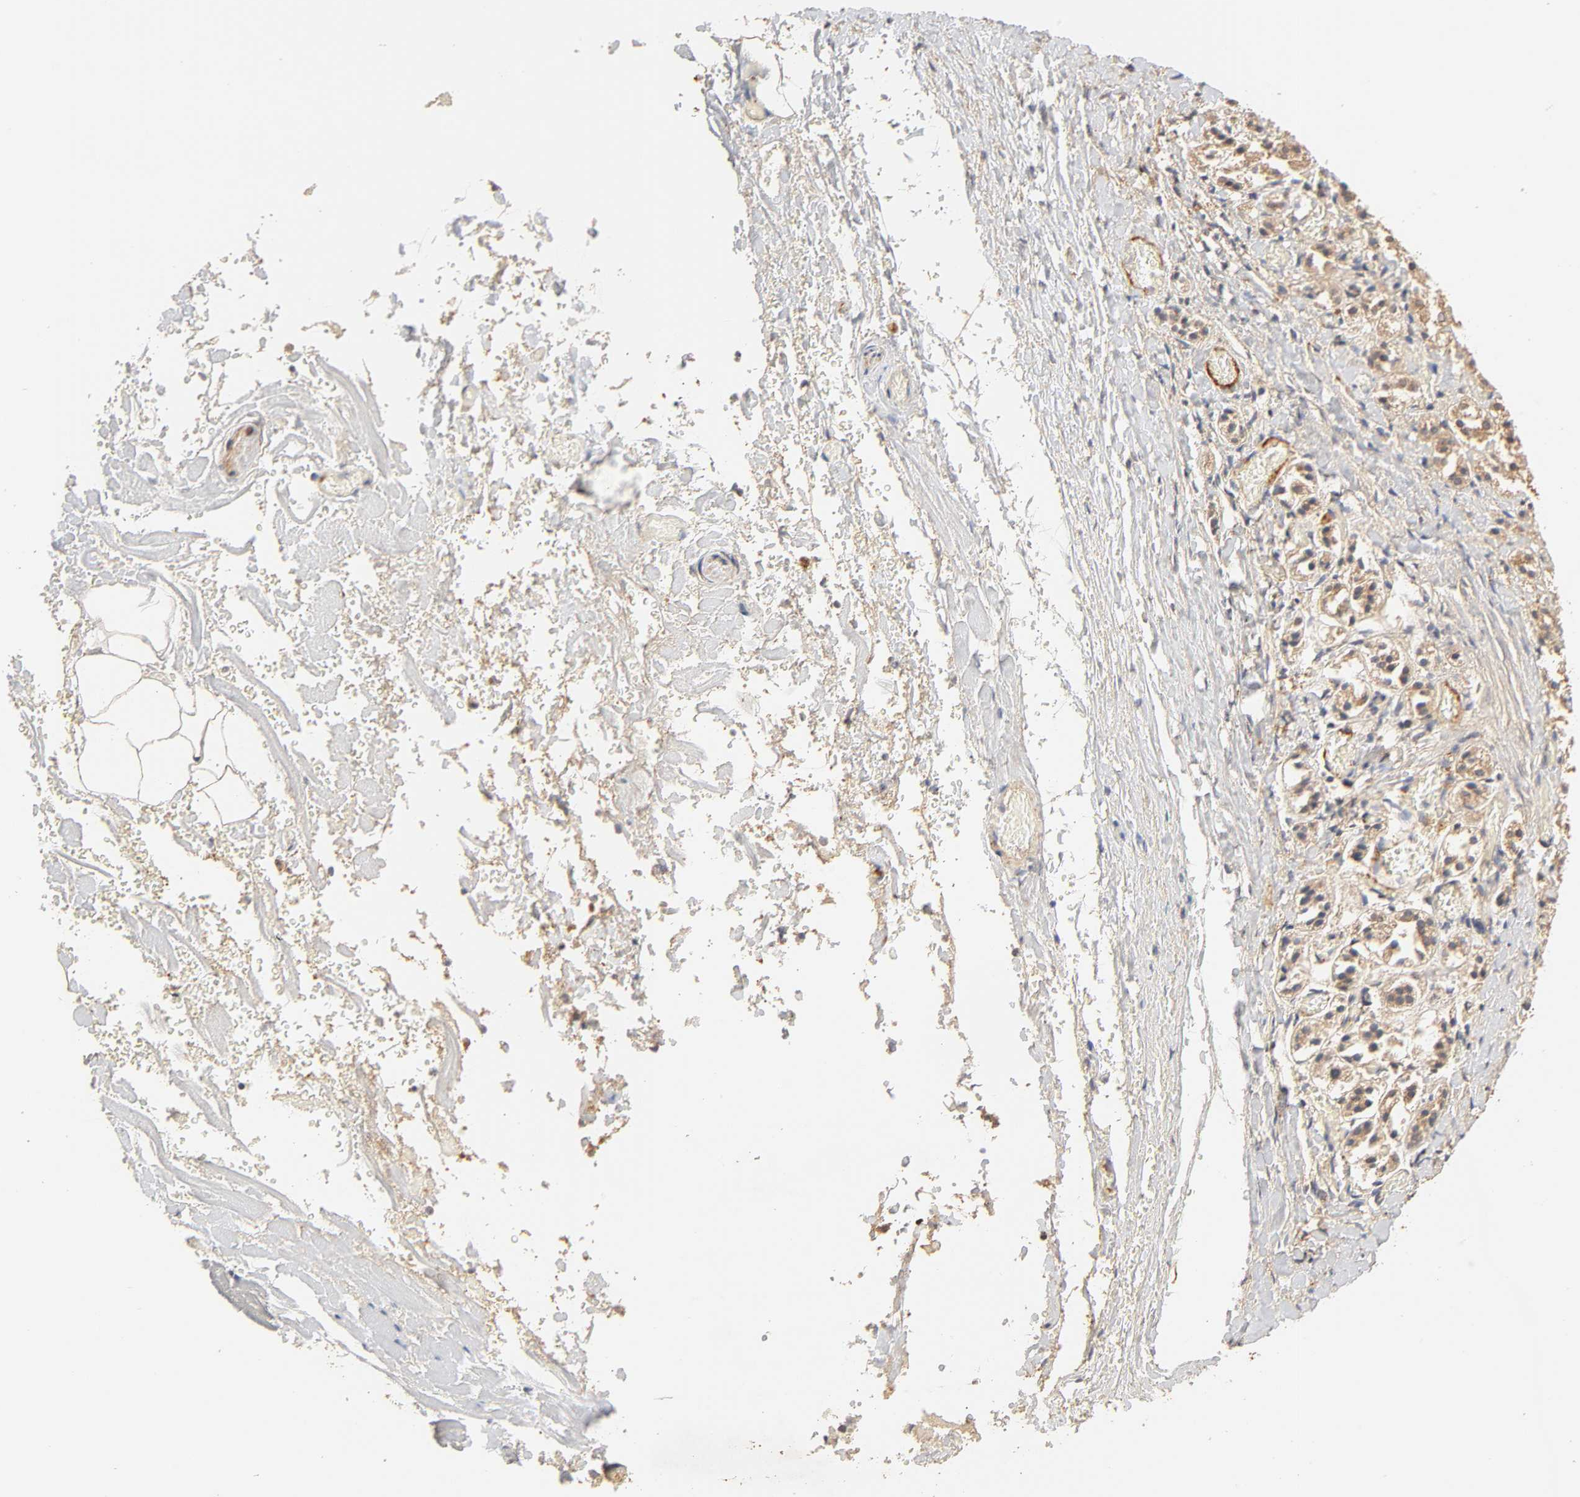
{"staining": {"intensity": "strong", "quantity": ">75%", "location": "cytoplasmic/membranous"}, "tissue": "adrenal gland", "cell_type": "Glandular cells", "image_type": "normal", "snomed": [{"axis": "morphology", "description": "Normal tissue, NOS"}, {"axis": "topography", "description": "Adrenal gland"}], "caption": "Immunohistochemical staining of normal human adrenal gland exhibits strong cytoplasmic/membranous protein positivity in about >75% of glandular cells. (Brightfield microscopy of DAB IHC at high magnification).", "gene": "EPS8", "patient": {"sex": "female", "age": 44}}